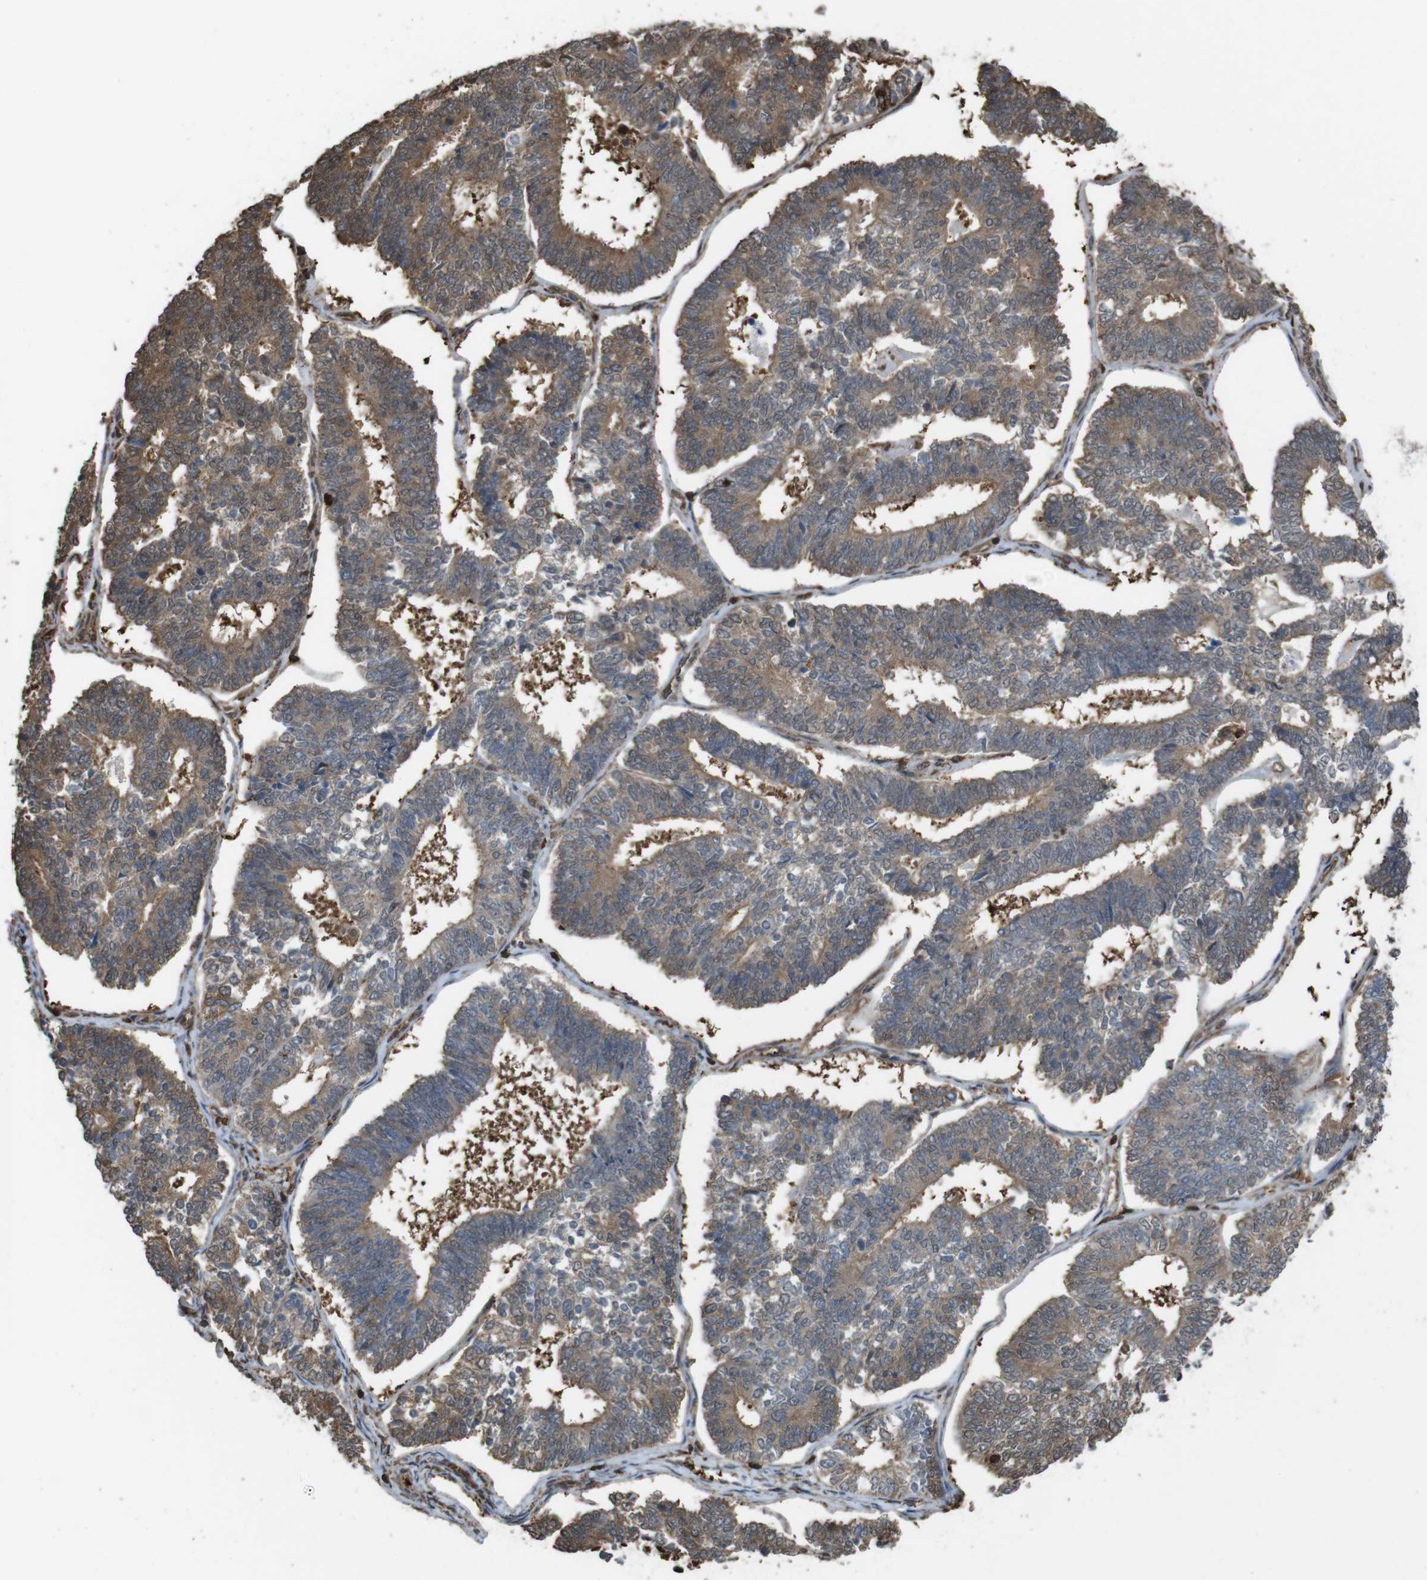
{"staining": {"intensity": "moderate", "quantity": ">75%", "location": "cytoplasmic/membranous"}, "tissue": "endometrial cancer", "cell_type": "Tumor cells", "image_type": "cancer", "snomed": [{"axis": "morphology", "description": "Adenocarcinoma, NOS"}, {"axis": "topography", "description": "Endometrium"}], "caption": "Human endometrial adenocarcinoma stained with a protein marker shows moderate staining in tumor cells.", "gene": "ARHGDIA", "patient": {"sex": "female", "age": 70}}